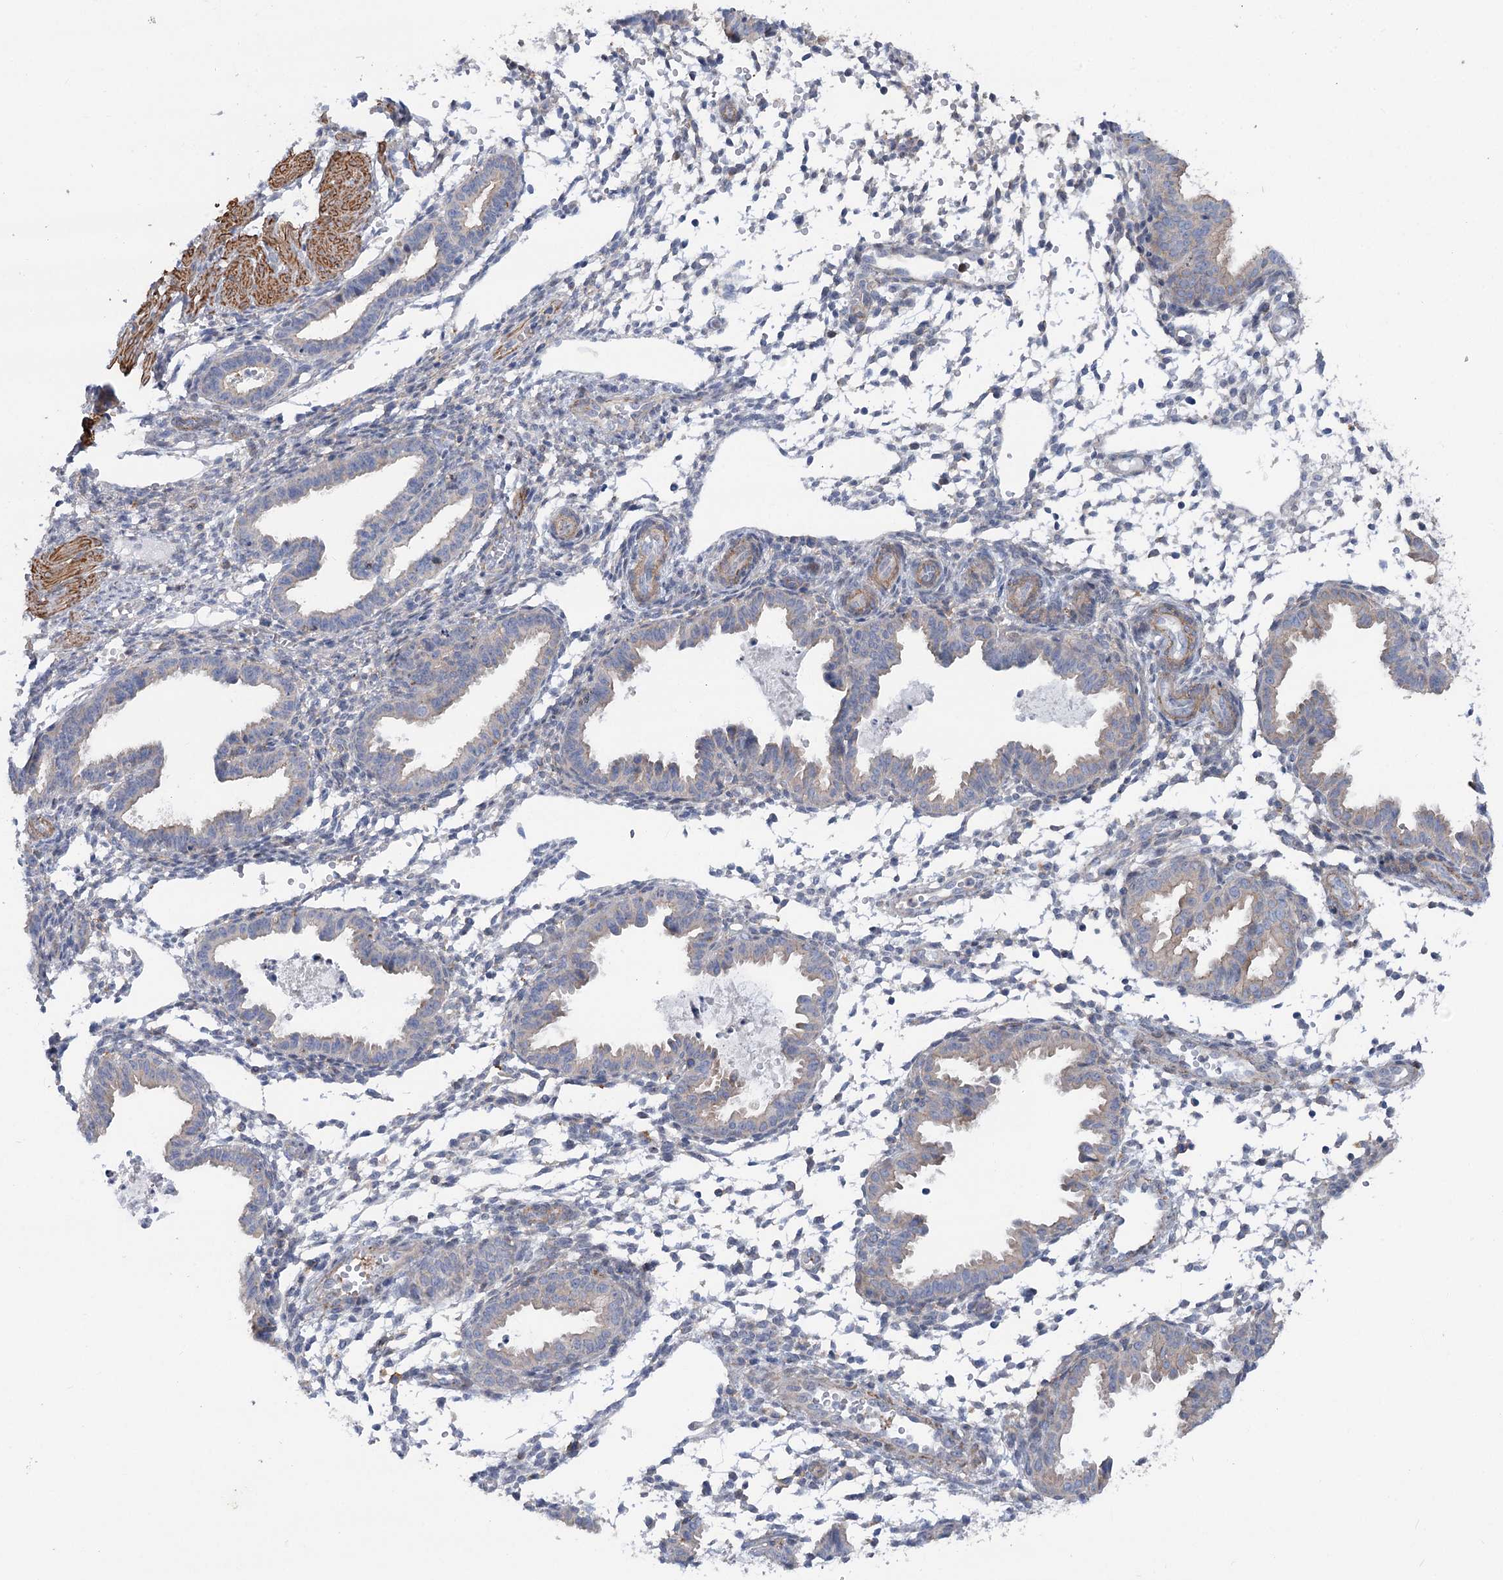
{"staining": {"intensity": "negative", "quantity": "none", "location": "none"}, "tissue": "endometrium", "cell_type": "Cells in endometrial stroma", "image_type": "normal", "snomed": [{"axis": "morphology", "description": "Normal tissue, NOS"}, {"axis": "topography", "description": "Endometrium"}], "caption": "Protein analysis of unremarkable endometrium demonstrates no significant expression in cells in endometrial stroma.", "gene": "LARP1B", "patient": {"sex": "female", "age": 33}}